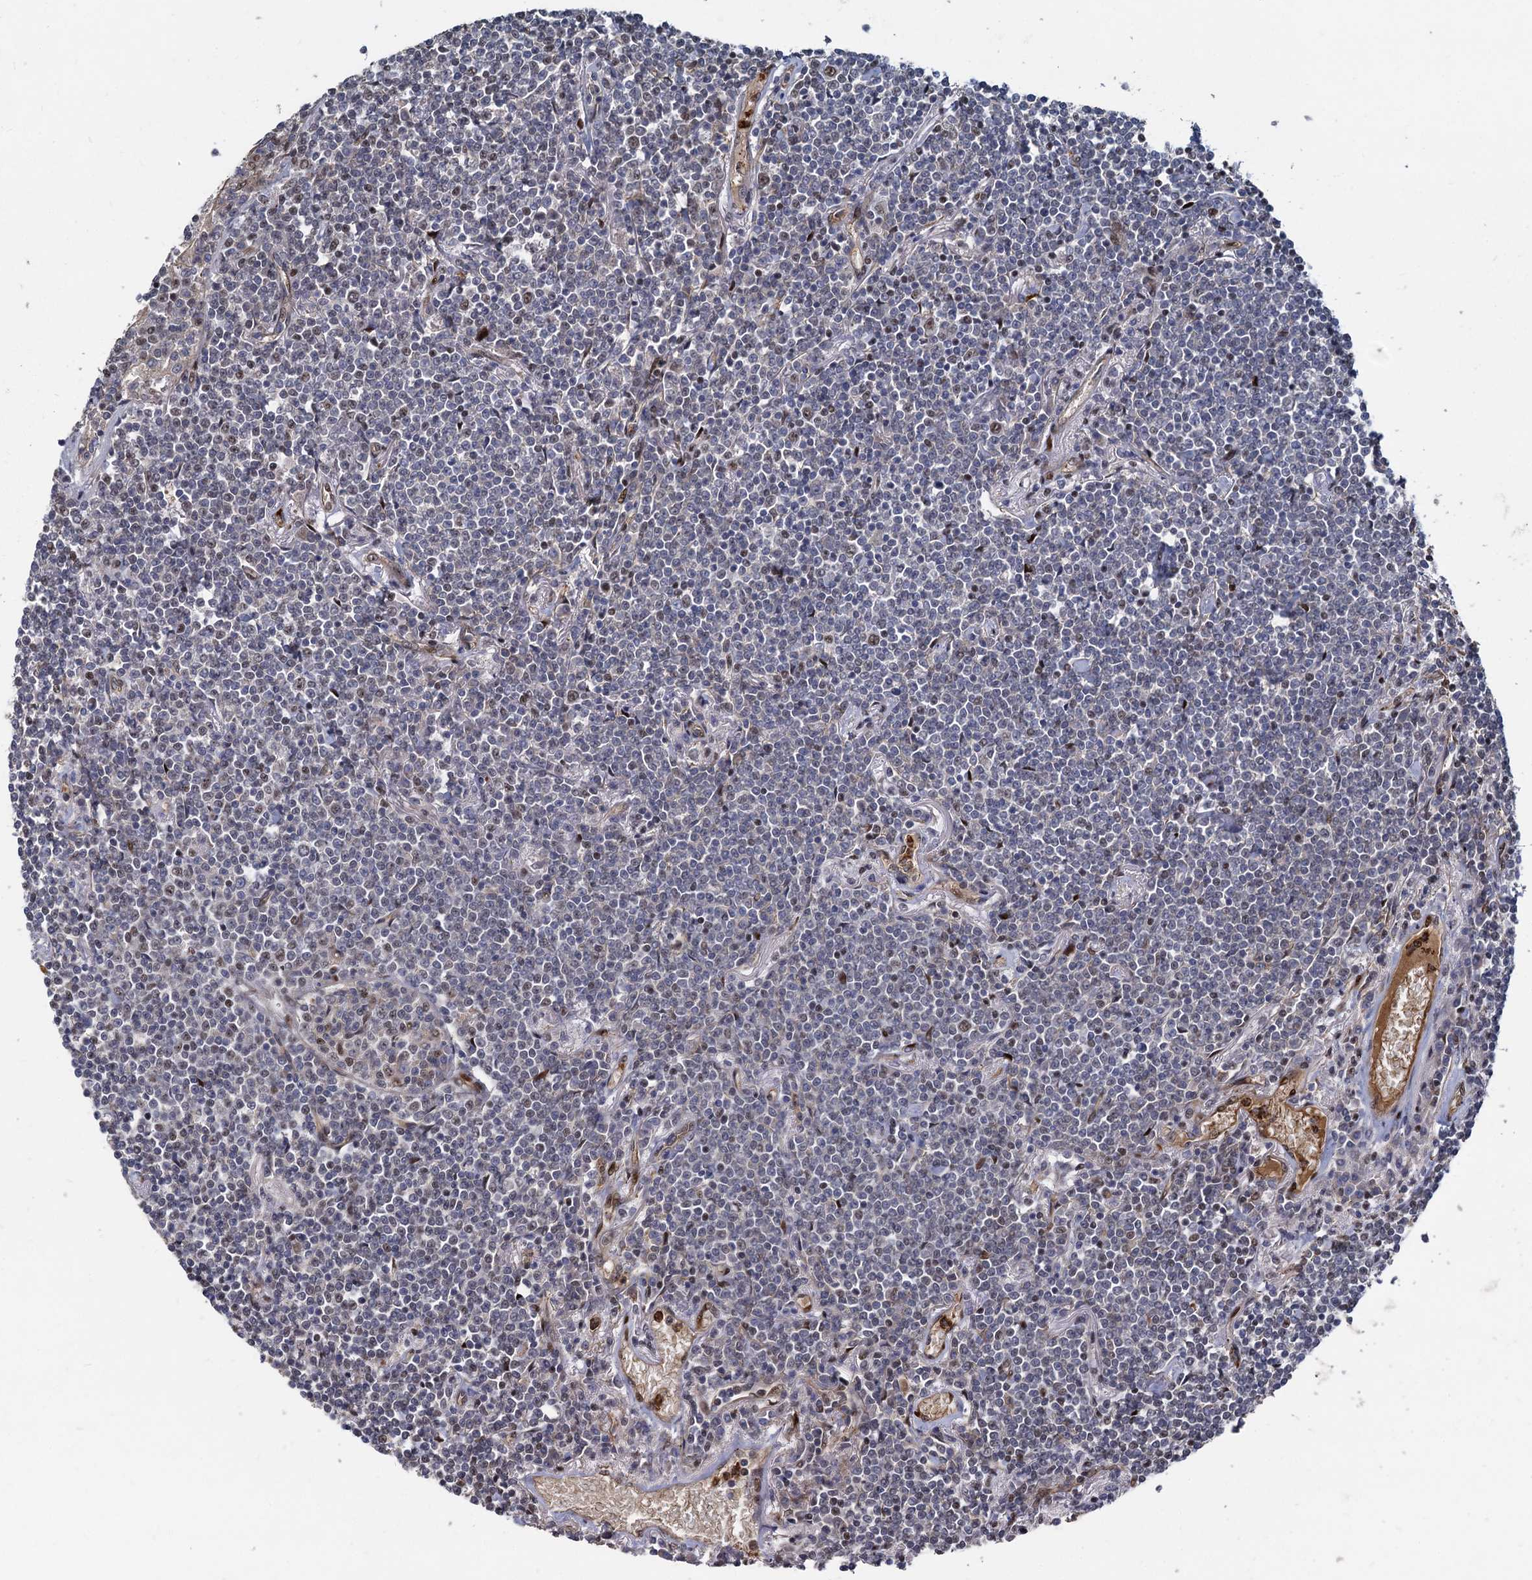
{"staining": {"intensity": "weak", "quantity": "<25%", "location": "nuclear"}, "tissue": "lymphoma", "cell_type": "Tumor cells", "image_type": "cancer", "snomed": [{"axis": "morphology", "description": "Malignant lymphoma, non-Hodgkin's type, Low grade"}, {"axis": "topography", "description": "Lung"}], "caption": "This photomicrograph is of low-grade malignant lymphoma, non-Hodgkin's type stained with IHC to label a protein in brown with the nuclei are counter-stained blue. There is no positivity in tumor cells.", "gene": "ANKRD49", "patient": {"sex": "female", "age": 71}}